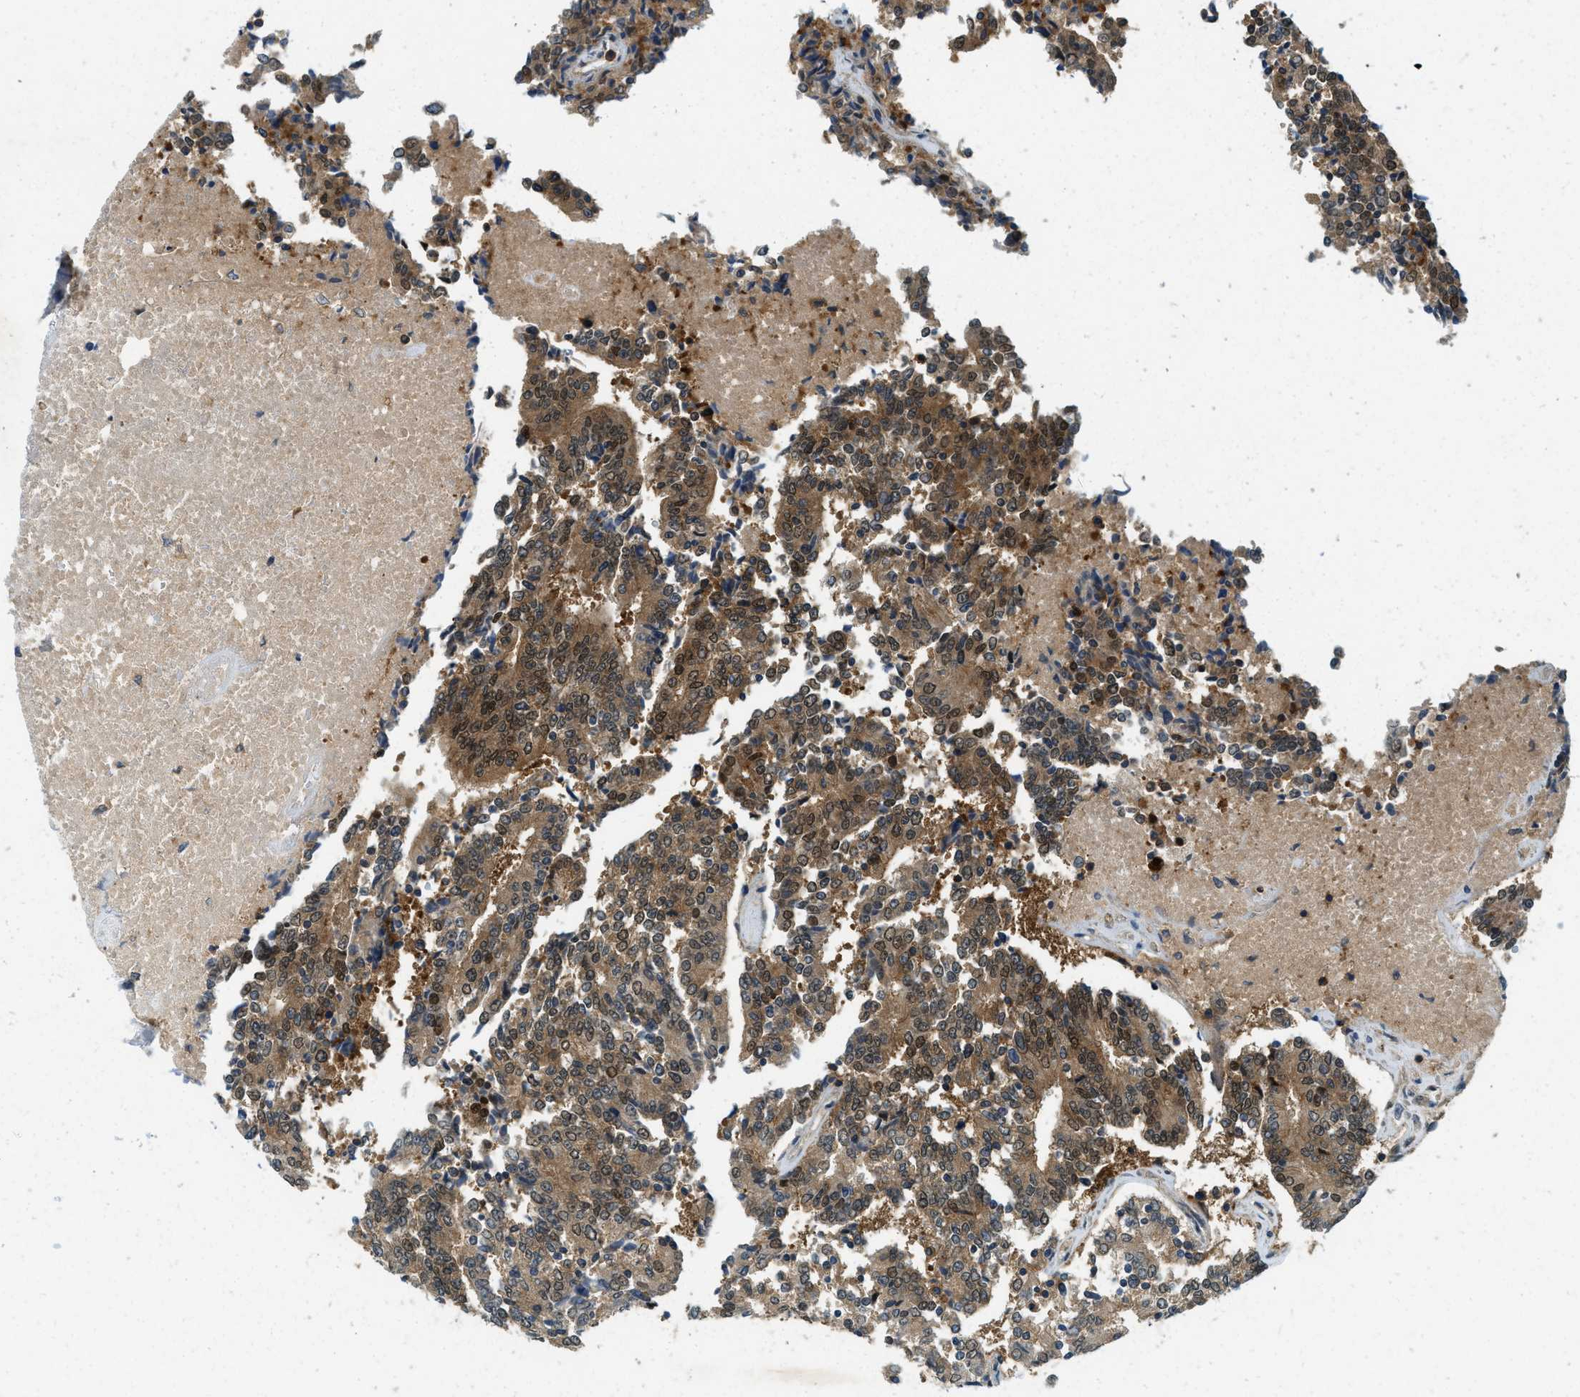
{"staining": {"intensity": "moderate", "quantity": ">75%", "location": "cytoplasmic/membranous,nuclear"}, "tissue": "prostate cancer", "cell_type": "Tumor cells", "image_type": "cancer", "snomed": [{"axis": "morphology", "description": "Normal tissue, NOS"}, {"axis": "morphology", "description": "Adenocarcinoma, High grade"}, {"axis": "topography", "description": "Prostate"}, {"axis": "topography", "description": "Seminal veicle"}], "caption": "There is medium levels of moderate cytoplasmic/membranous and nuclear staining in tumor cells of high-grade adenocarcinoma (prostate), as demonstrated by immunohistochemical staining (brown color).", "gene": "GMPPB", "patient": {"sex": "male", "age": 55}}